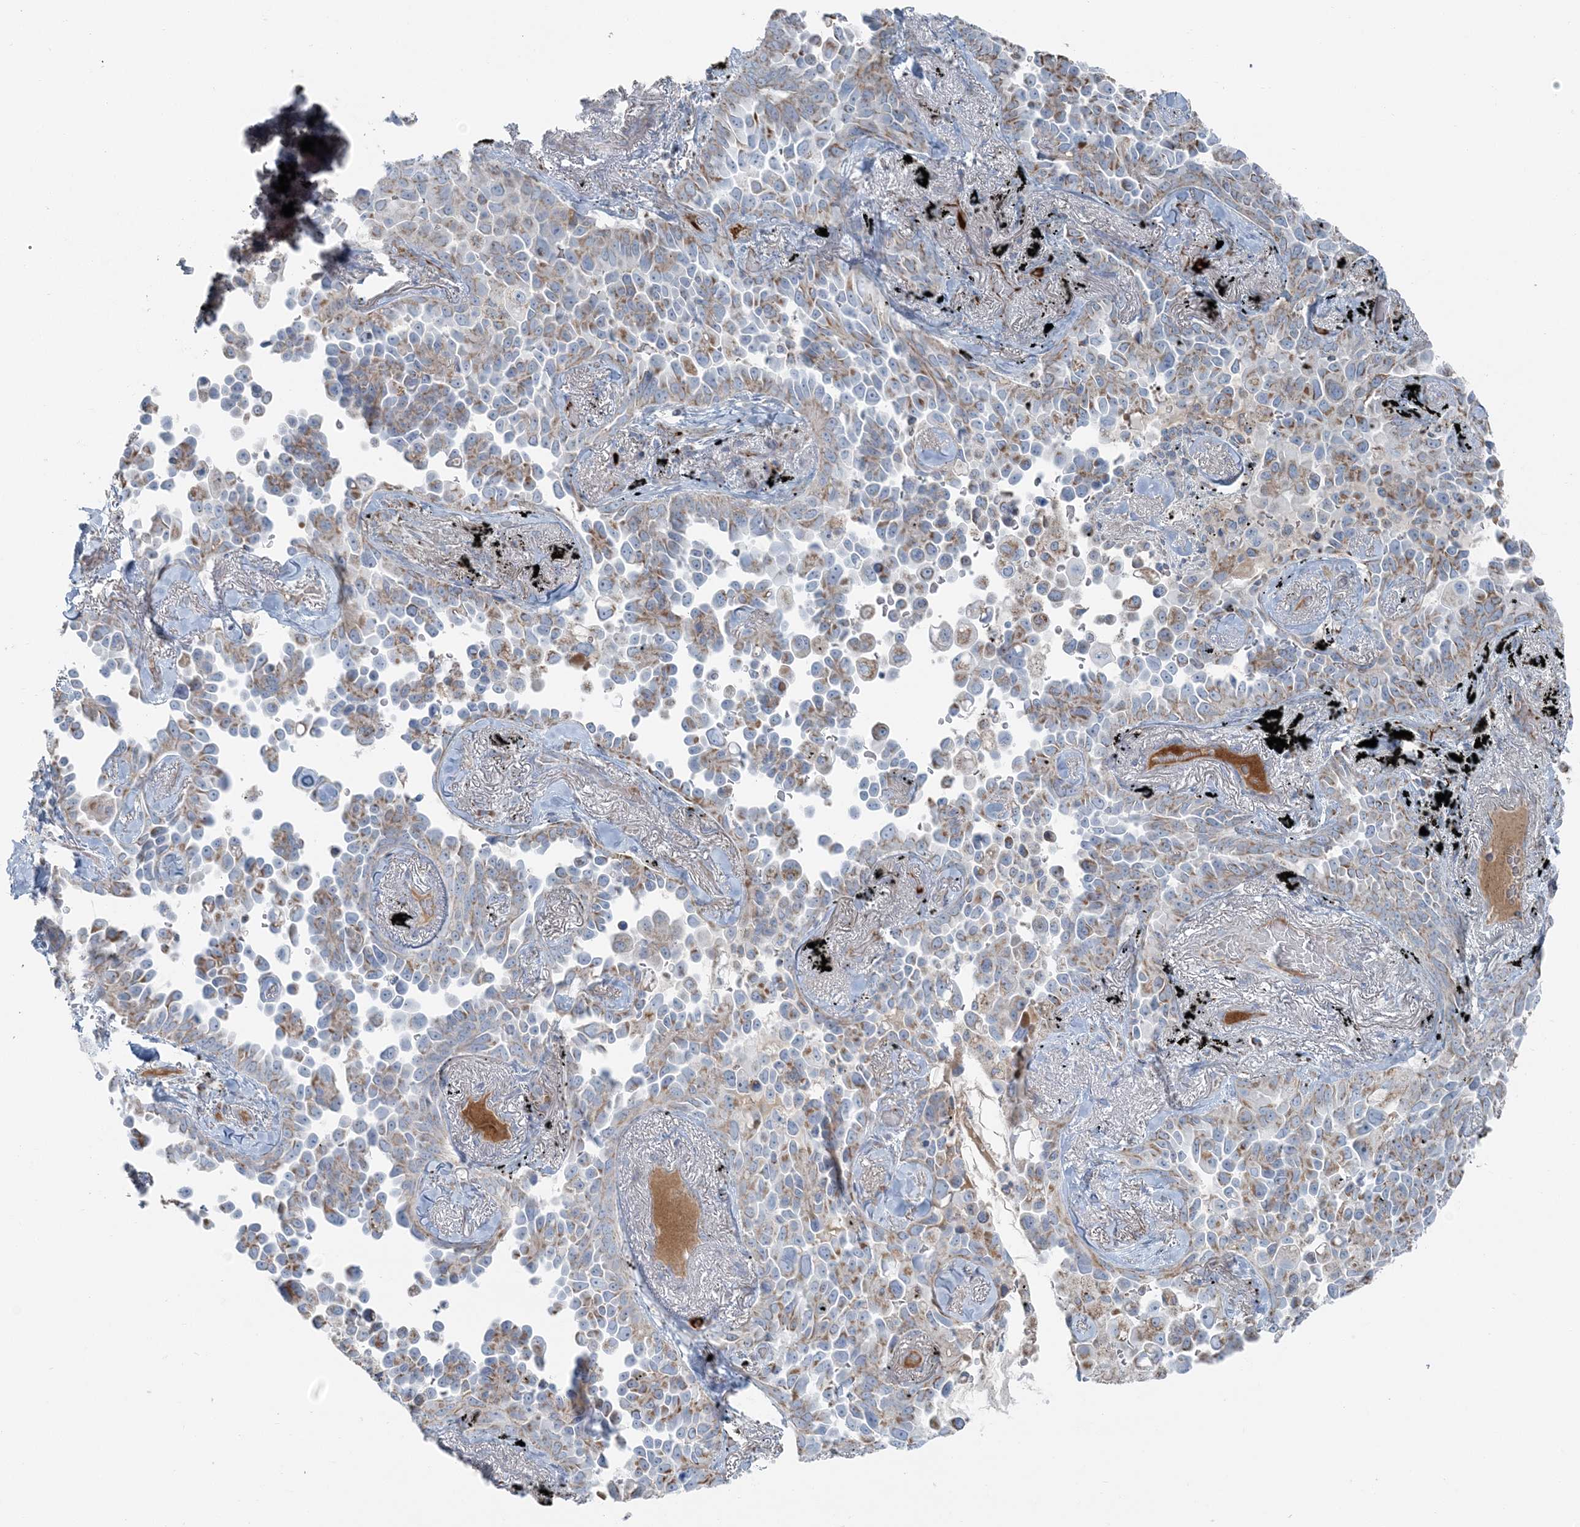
{"staining": {"intensity": "moderate", "quantity": "25%-75%", "location": "cytoplasmic/membranous"}, "tissue": "lung cancer", "cell_type": "Tumor cells", "image_type": "cancer", "snomed": [{"axis": "morphology", "description": "Adenocarcinoma, NOS"}, {"axis": "topography", "description": "Lung"}], "caption": "Approximately 25%-75% of tumor cells in lung cancer (adenocarcinoma) exhibit moderate cytoplasmic/membranous protein expression as visualized by brown immunohistochemical staining.", "gene": "SLC22A16", "patient": {"sex": "female", "age": 67}}